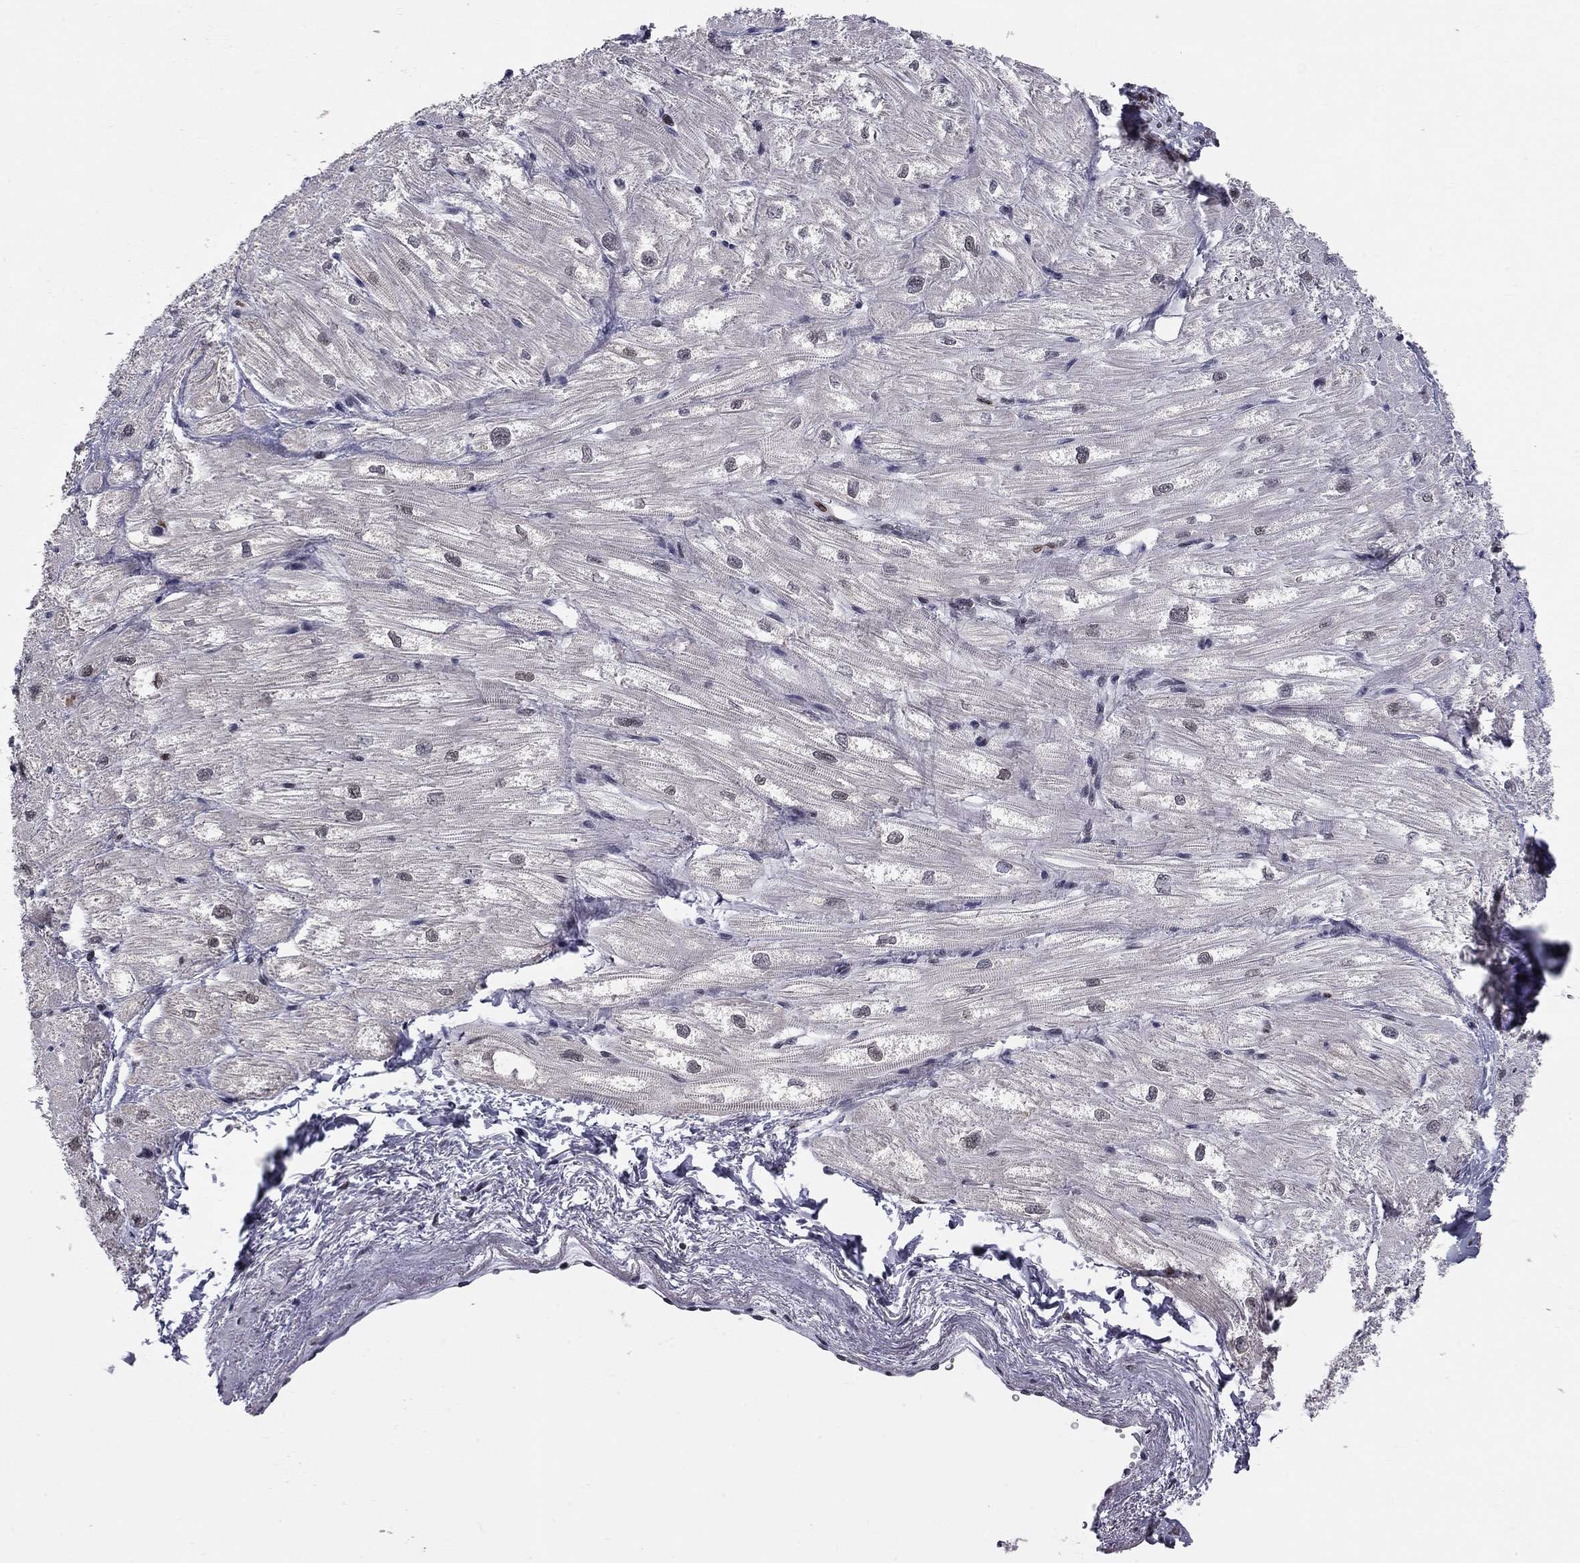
{"staining": {"intensity": "negative", "quantity": "none", "location": "none"}, "tissue": "heart muscle", "cell_type": "Cardiomyocytes", "image_type": "normal", "snomed": [{"axis": "morphology", "description": "Normal tissue, NOS"}, {"axis": "topography", "description": "Heart"}], "caption": "High magnification brightfield microscopy of benign heart muscle stained with DAB (brown) and counterstained with hematoxylin (blue): cardiomyocytes show no significant expression. The staining is performed using DAB (3,3'-diaminobenzidine) brown chromogen with nuclei counter-stained in using hematoxylin.", "gene": "RNASEH2C", "patient": {"sex": "male", "age": 57}}